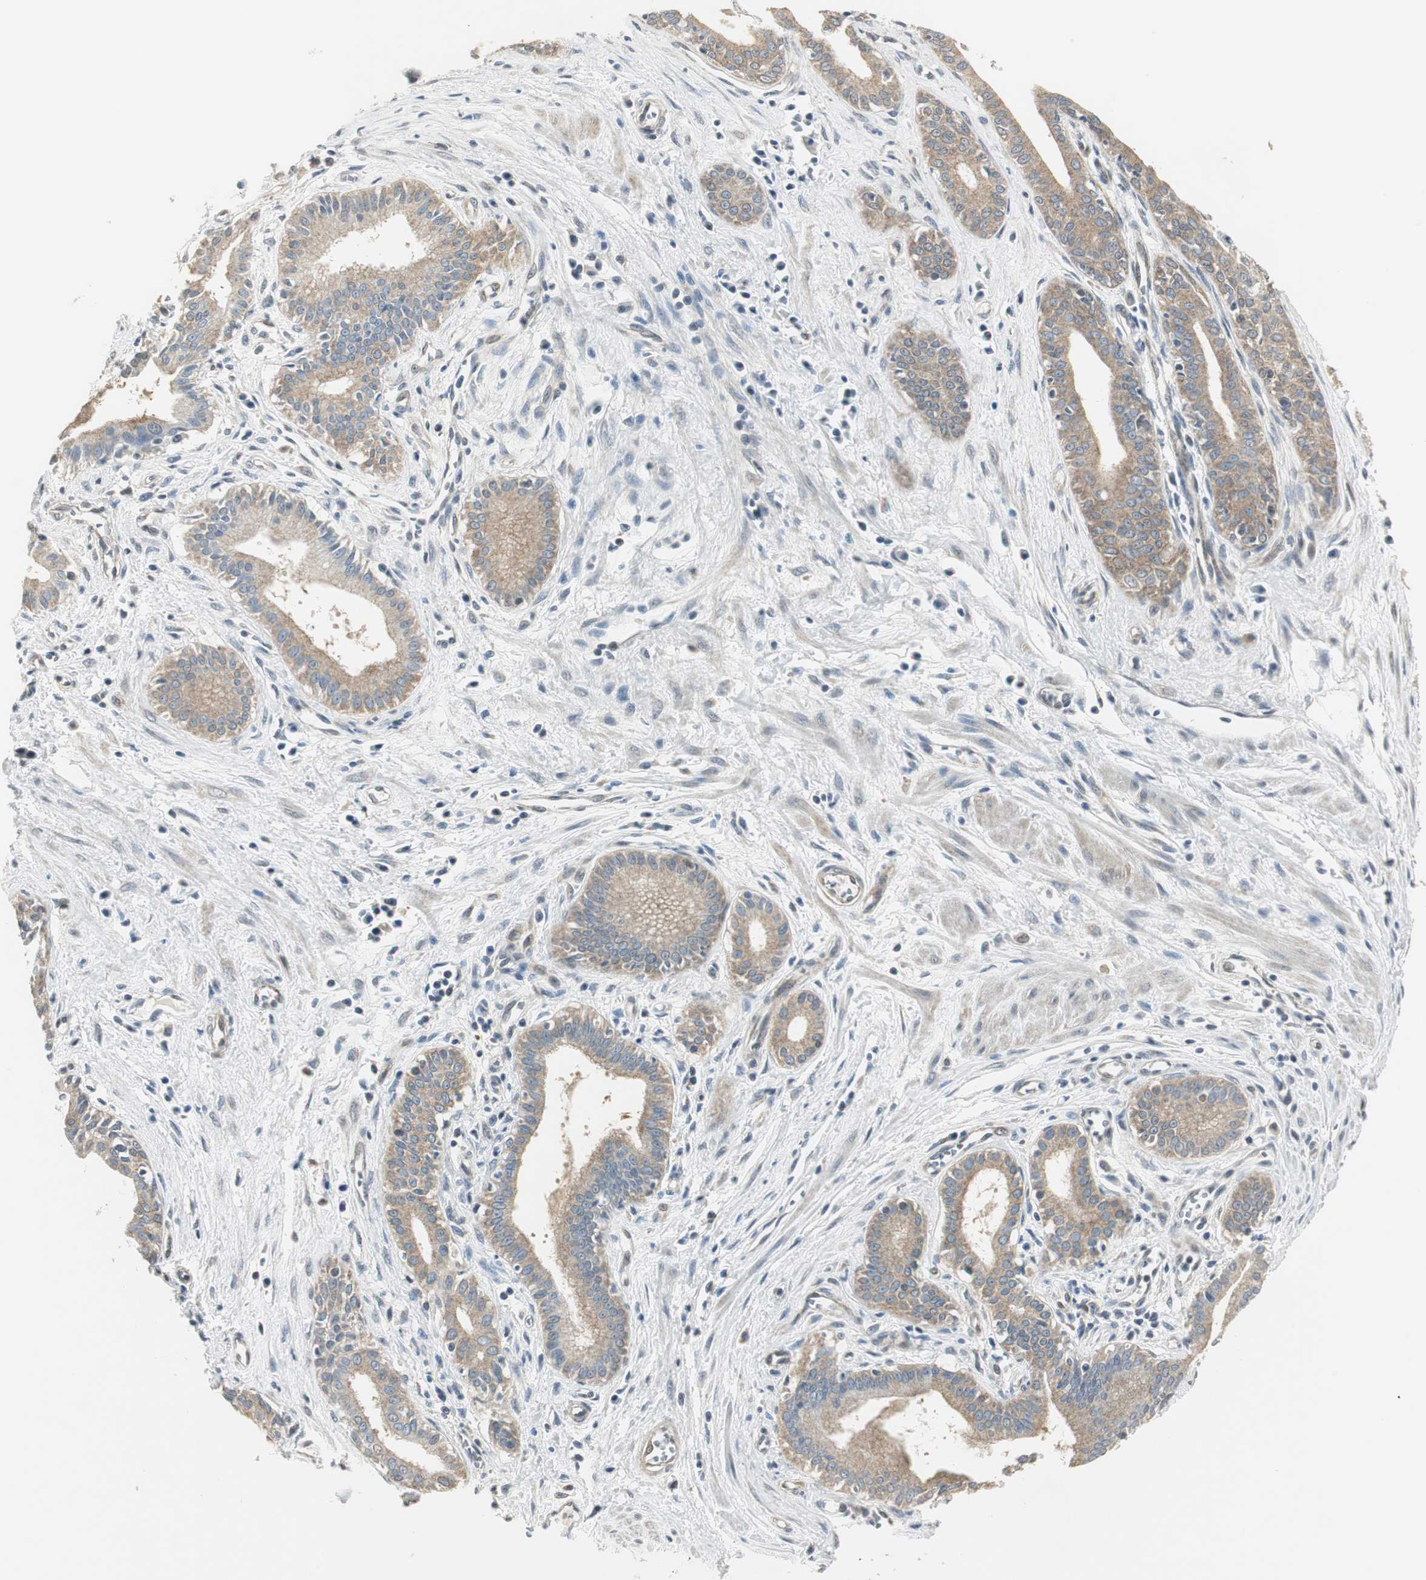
{"staining": {"intensity": "weak", "quantity": ">75%", "location": "cytoplasmic/membranous"}, "tissue": "pancreatic cancer", "cell_type": "Tumor cells", "image_type": "cancer", "snomed": [{"axis": "morphology", "description": "Normal tissue, NOS"}, {"axis": "topography", "description": "Lymph node"}], "caption": "An immunohistochemistry photomicrograph of tumor tissue is shown. Protein staining in brown labels weak cytoplasmic/membranous positivity in pancreatic cancer within tumor cells.", "gene": "CCT5", "patient": {"sex": "male", "age": 50}}